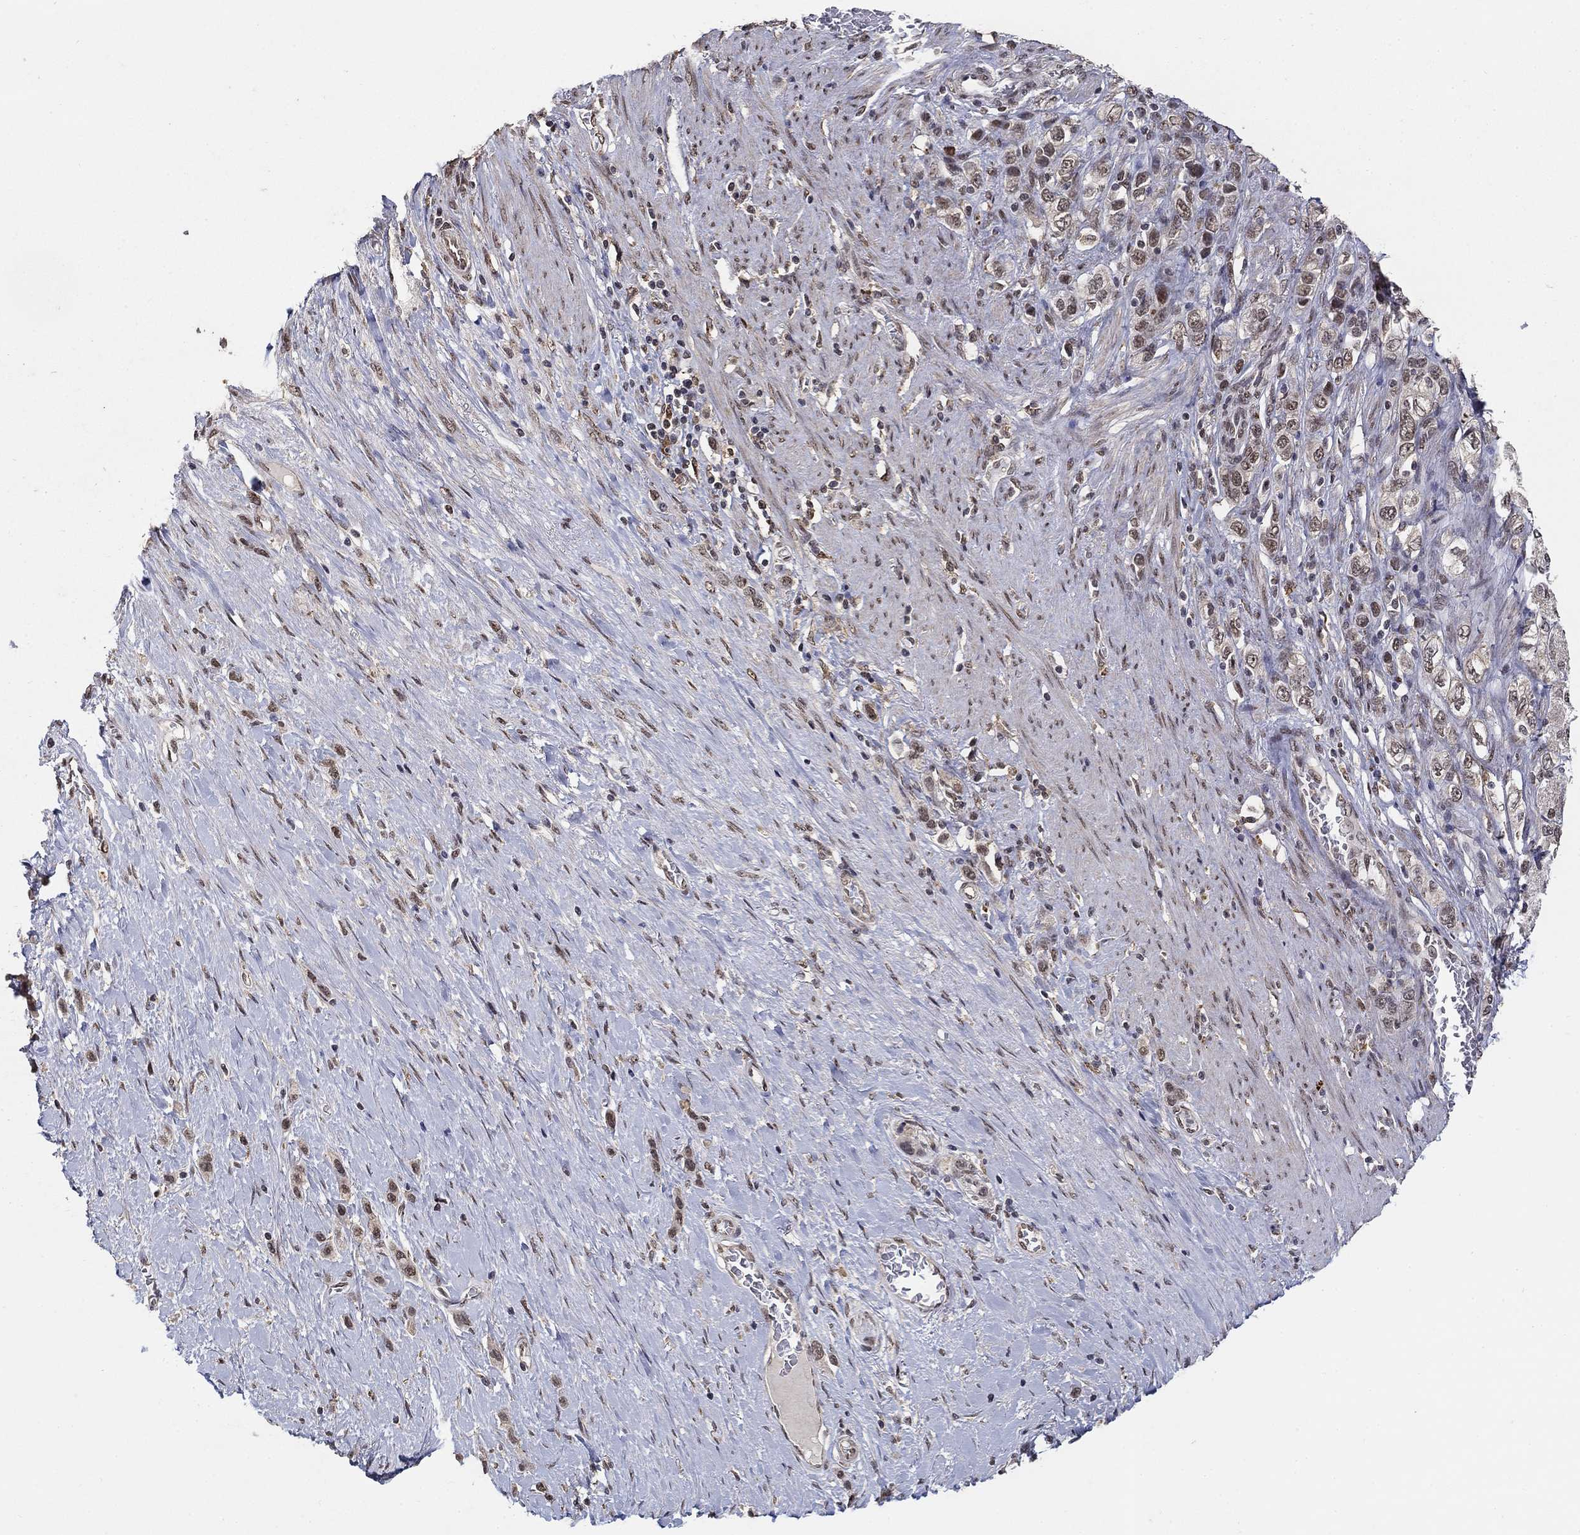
{"staining": {"intensity": "moderate", "quantity": "25%-75%", "location": "nuclear"}, "tissue": "stomach cancer", "cell_type": "Tumor cells", "image_type": "cancer", "snomed": [{"axis": "morphology", "description": "Normal tissue, NOS"}, {"axis": "morphology", "description": "Adenocarcinoma, NOS"}, {"axis": "morphology", "description": "Adenocarcinoma, High grade"}, {"axis": "topography", "description": "Stomach, upper"}, {"axis": "topography", "description": "Stomach"}], "caption": "Immunohistochemical staining of human stomach cancer (high-grade adenocarcinoma) displays medium levels of moderate nuclear positivity in about 25%-75% of tumor cells. (IHC, brightfield microscopy, high magnification).", "gene": "GRIA3", "patient": {"sex": "female", "age": 65}}